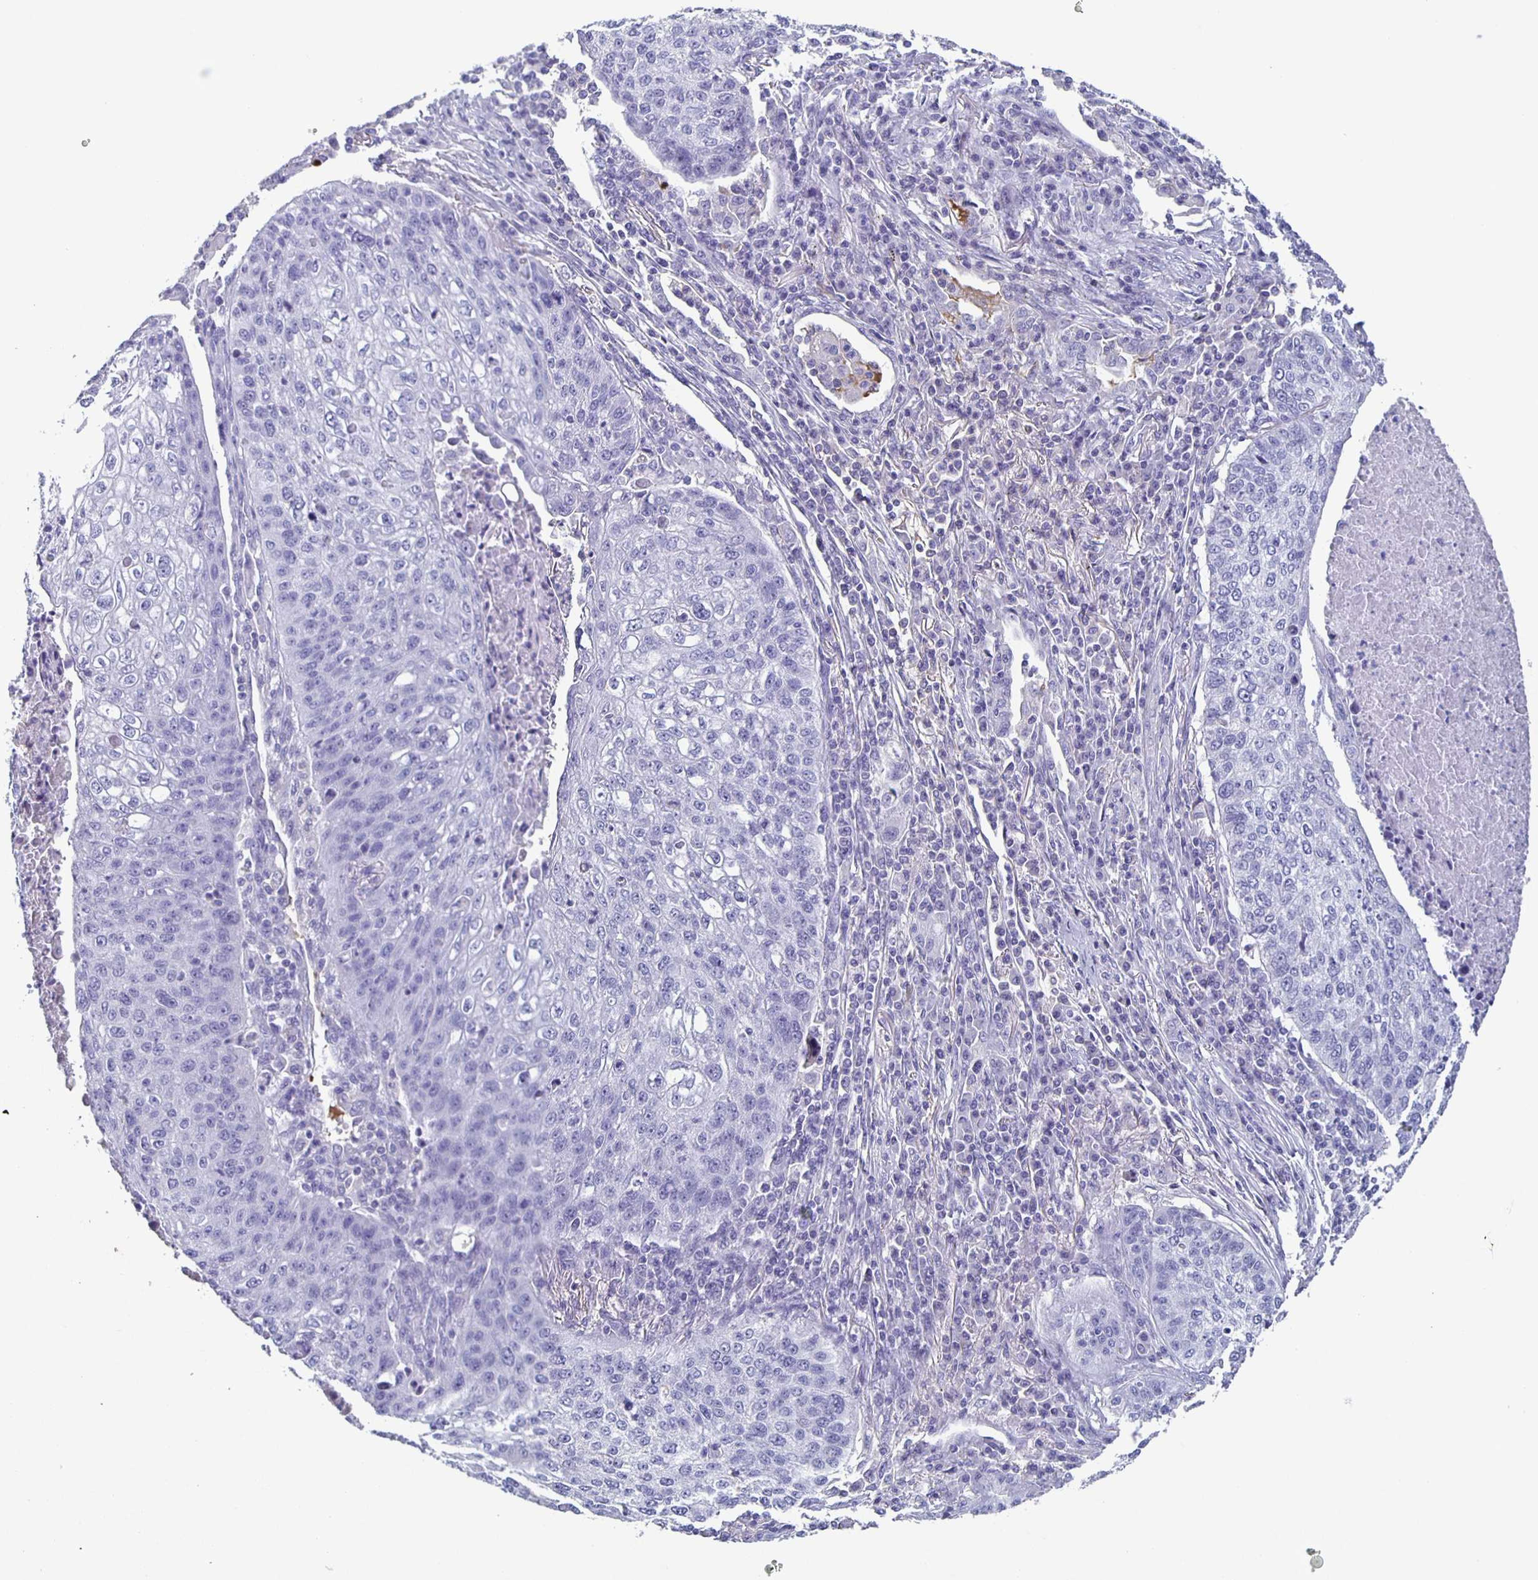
{"staining": {"intensity": "negative", "quantity": "none", "location": "none"}, "tissue": "lung cancer", "cell_type": "Tumor cells", "image_type": "cancer", "snomed": [{"axis": "morphology", "description": "Squamous cell carcinoma, NOS"}, {"axis": "topography", "description": "Lung"}], "caption": "IHC of squamous cell carcinoma (lung) displays no positivity in tumor cells.", "gene": "FGA", "patient": {"sex": "male", "age": 63}}